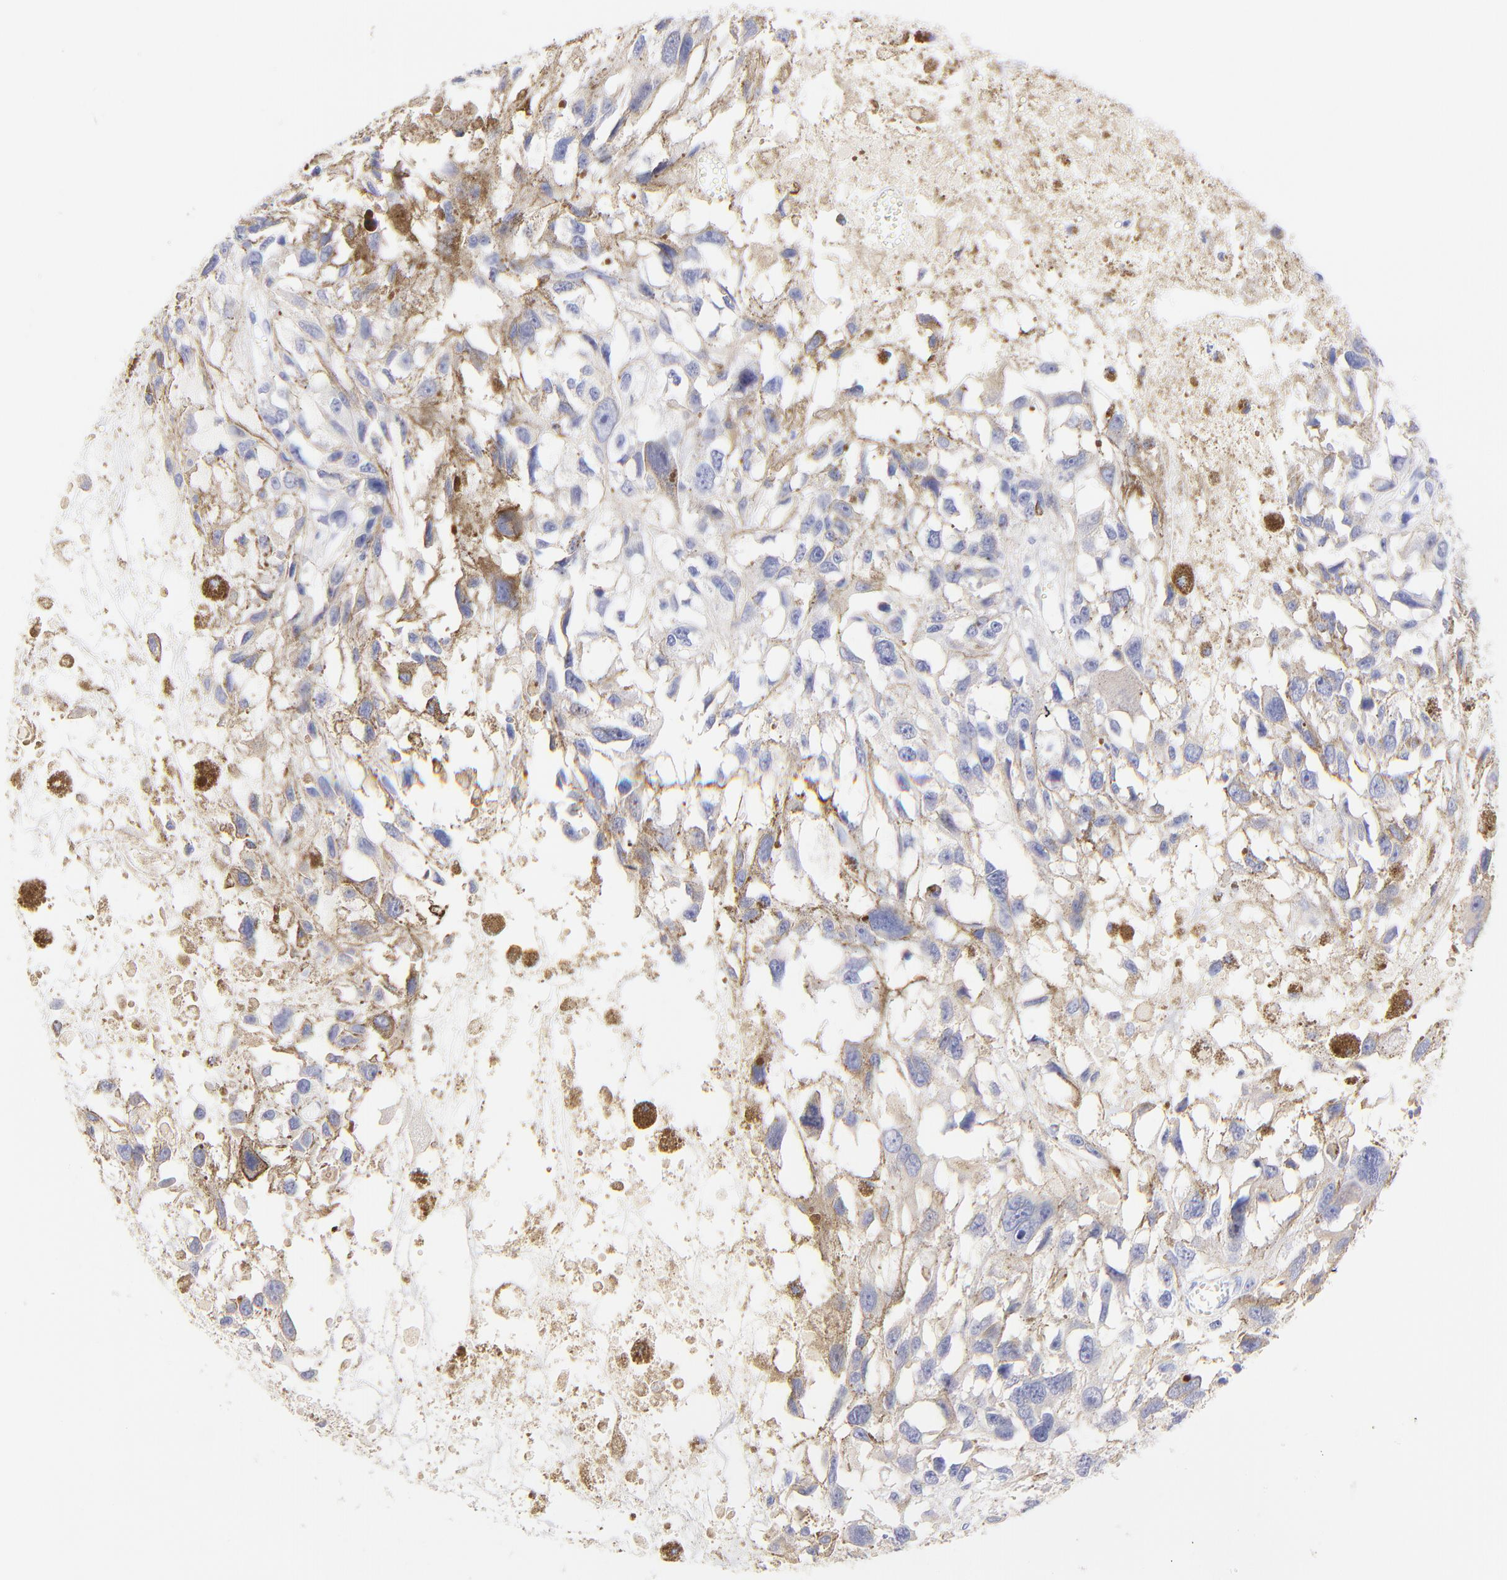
{"staining": {"intensity": "negative", "quantity": "none", "location": "none"}, "tissue": "melanoma", "cell_type": "Tumor cells", "image_type": "cancer", "snomed": [{"axis": "morphology", "description": "Malignant melanoma, Metastatic site"}, {"axis": "topography", "description": "Lymph node"}], "caption": "DAB immunohistochemical staining of human melanoma demonstrates no significant positivity in tumor cells.", "gene": "RAB3A", "patient": {"sex": "male", "age": 59}}